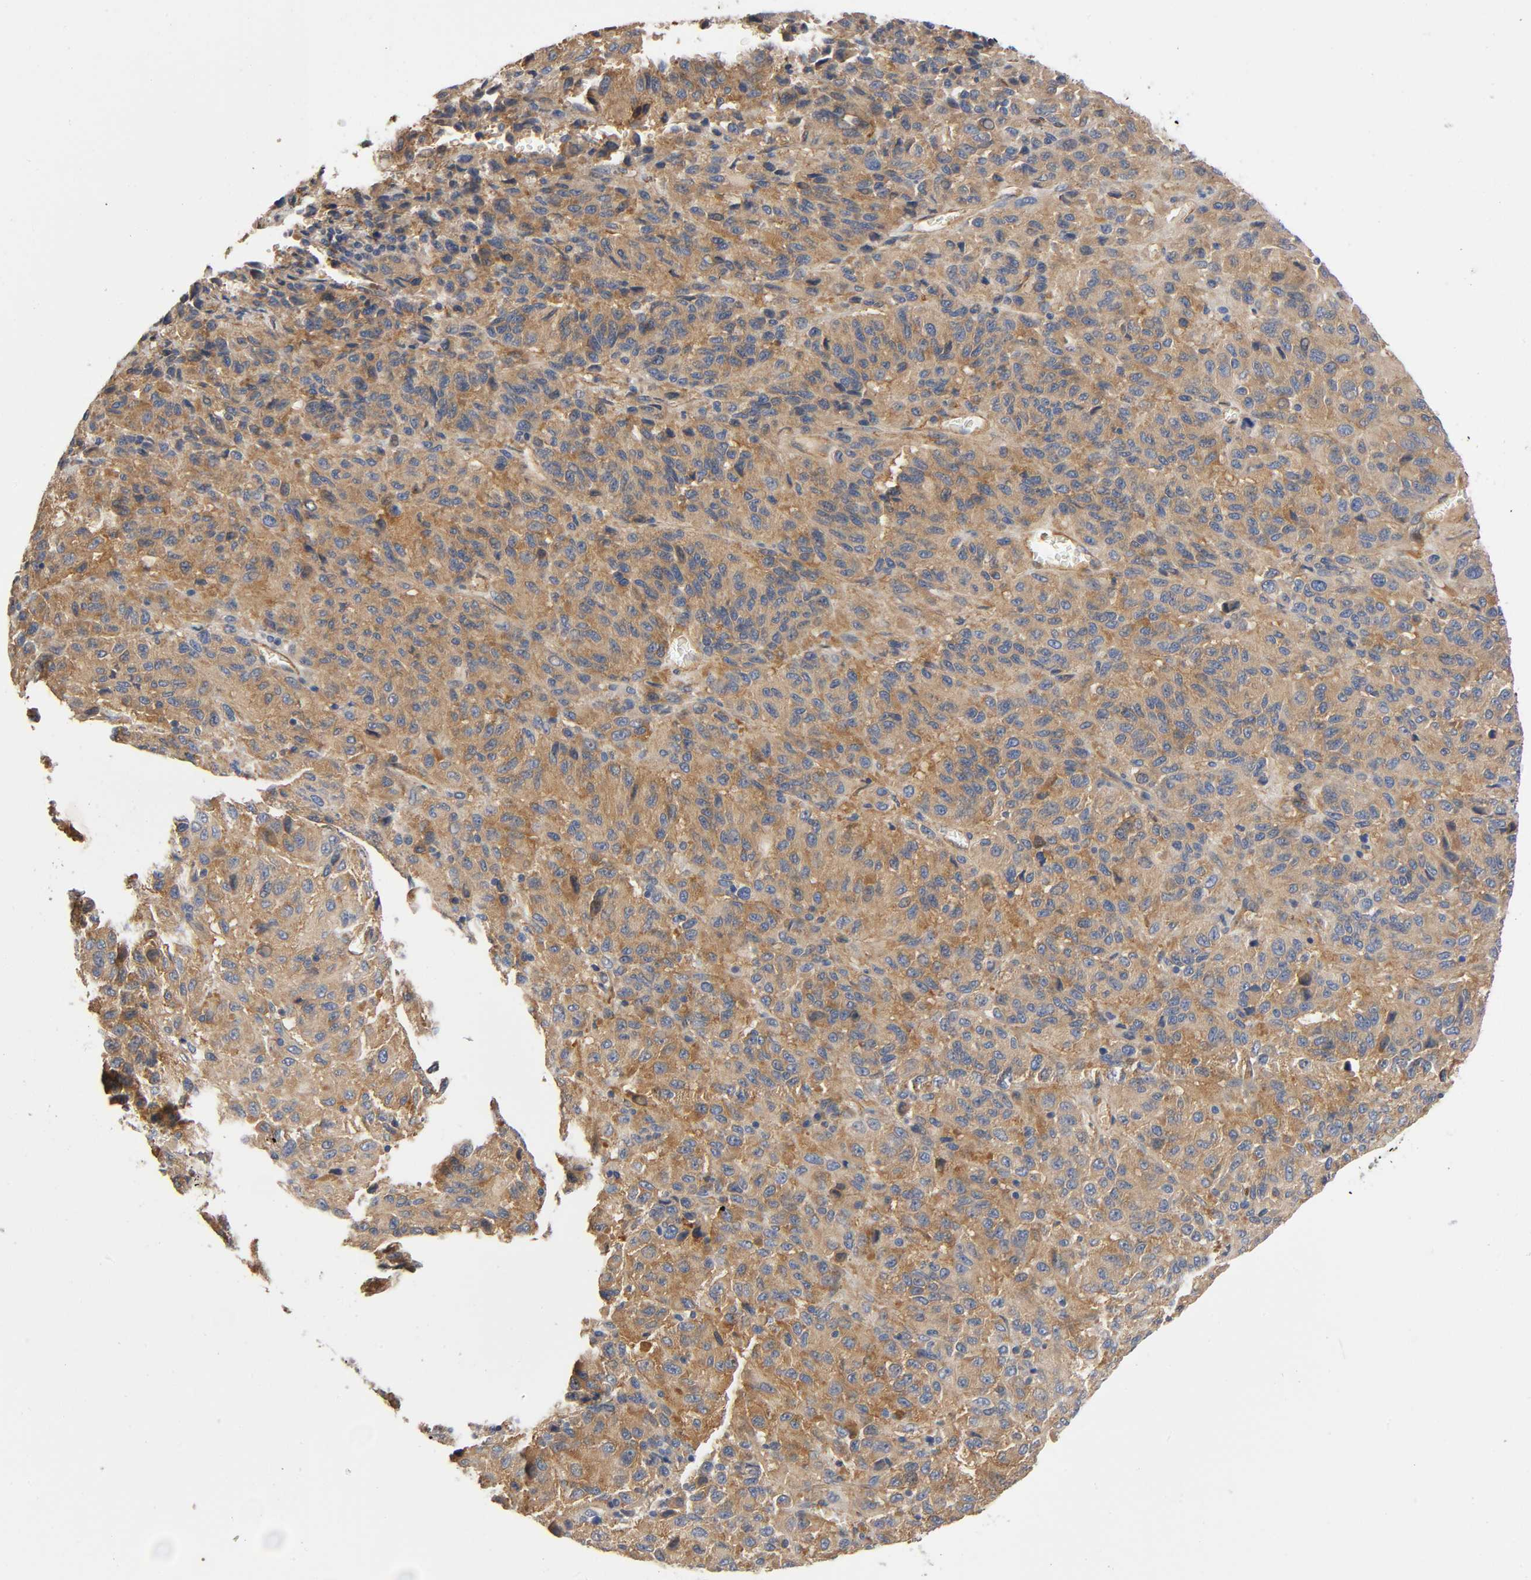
{"staining": {"intensity": "moderate", "quantity": ">75%", "location": "cytoplasmic/membranous"}, "tissue": "melanoma", "cell_type": "Tumor cells", "image_type": "cancer", "snomed": [{"axis": "morphology", "description": "Malignant melanoma, Metastatic site"}, {"axis": "topography", "description": "Lung"}], "caption": "A histopathology image showing moderate cytoplasmic/membranous staining in about >75% of tumor cells in malignant melanoma (metastatic site), as visualized by brown immunohistochemical staining.", "gene": "MARS1", "patient": {"sex": "male", "age": 64}}